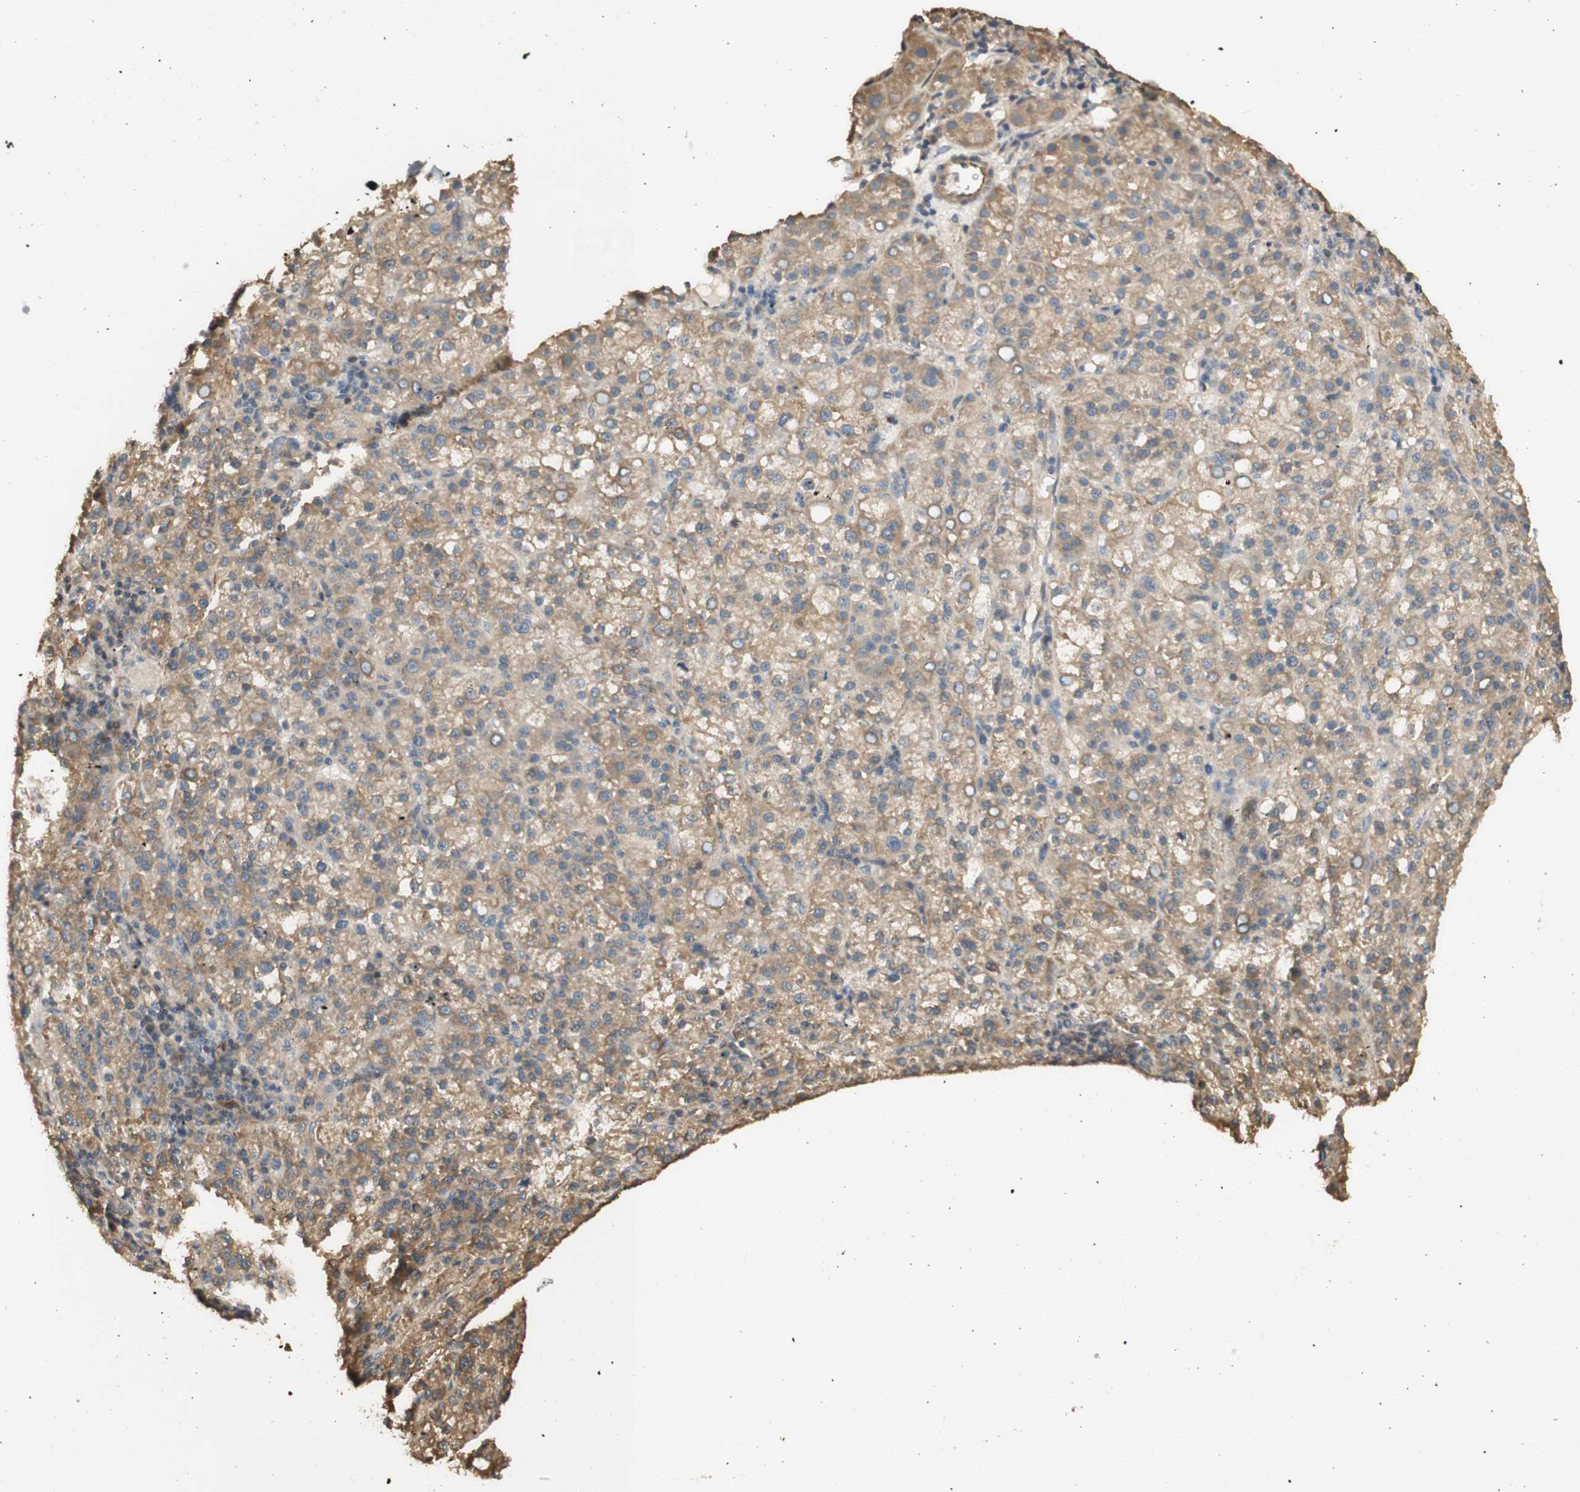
{"staining": {"intensity": "moderate", "quantity": ">75%", "location": "cytoplasmic/membranous"}, "tissue": "liver cancer", "cell_type": "Tumor cells", "image_type": "cancer", "snomed": [{"axis": "morphology", "description": "Carcinoma, Hepatocellular, NOS"}, {"axis": "topography", "description": "Liver"}], "caption": "A medium amount of moderate cytoplasmic/membranous expression is present in about >75% of tumor cells in hepatocellular carcinoma (liver) tissue.", "gene": "AGER", "patient": {"sex": "female", "age": 58}}